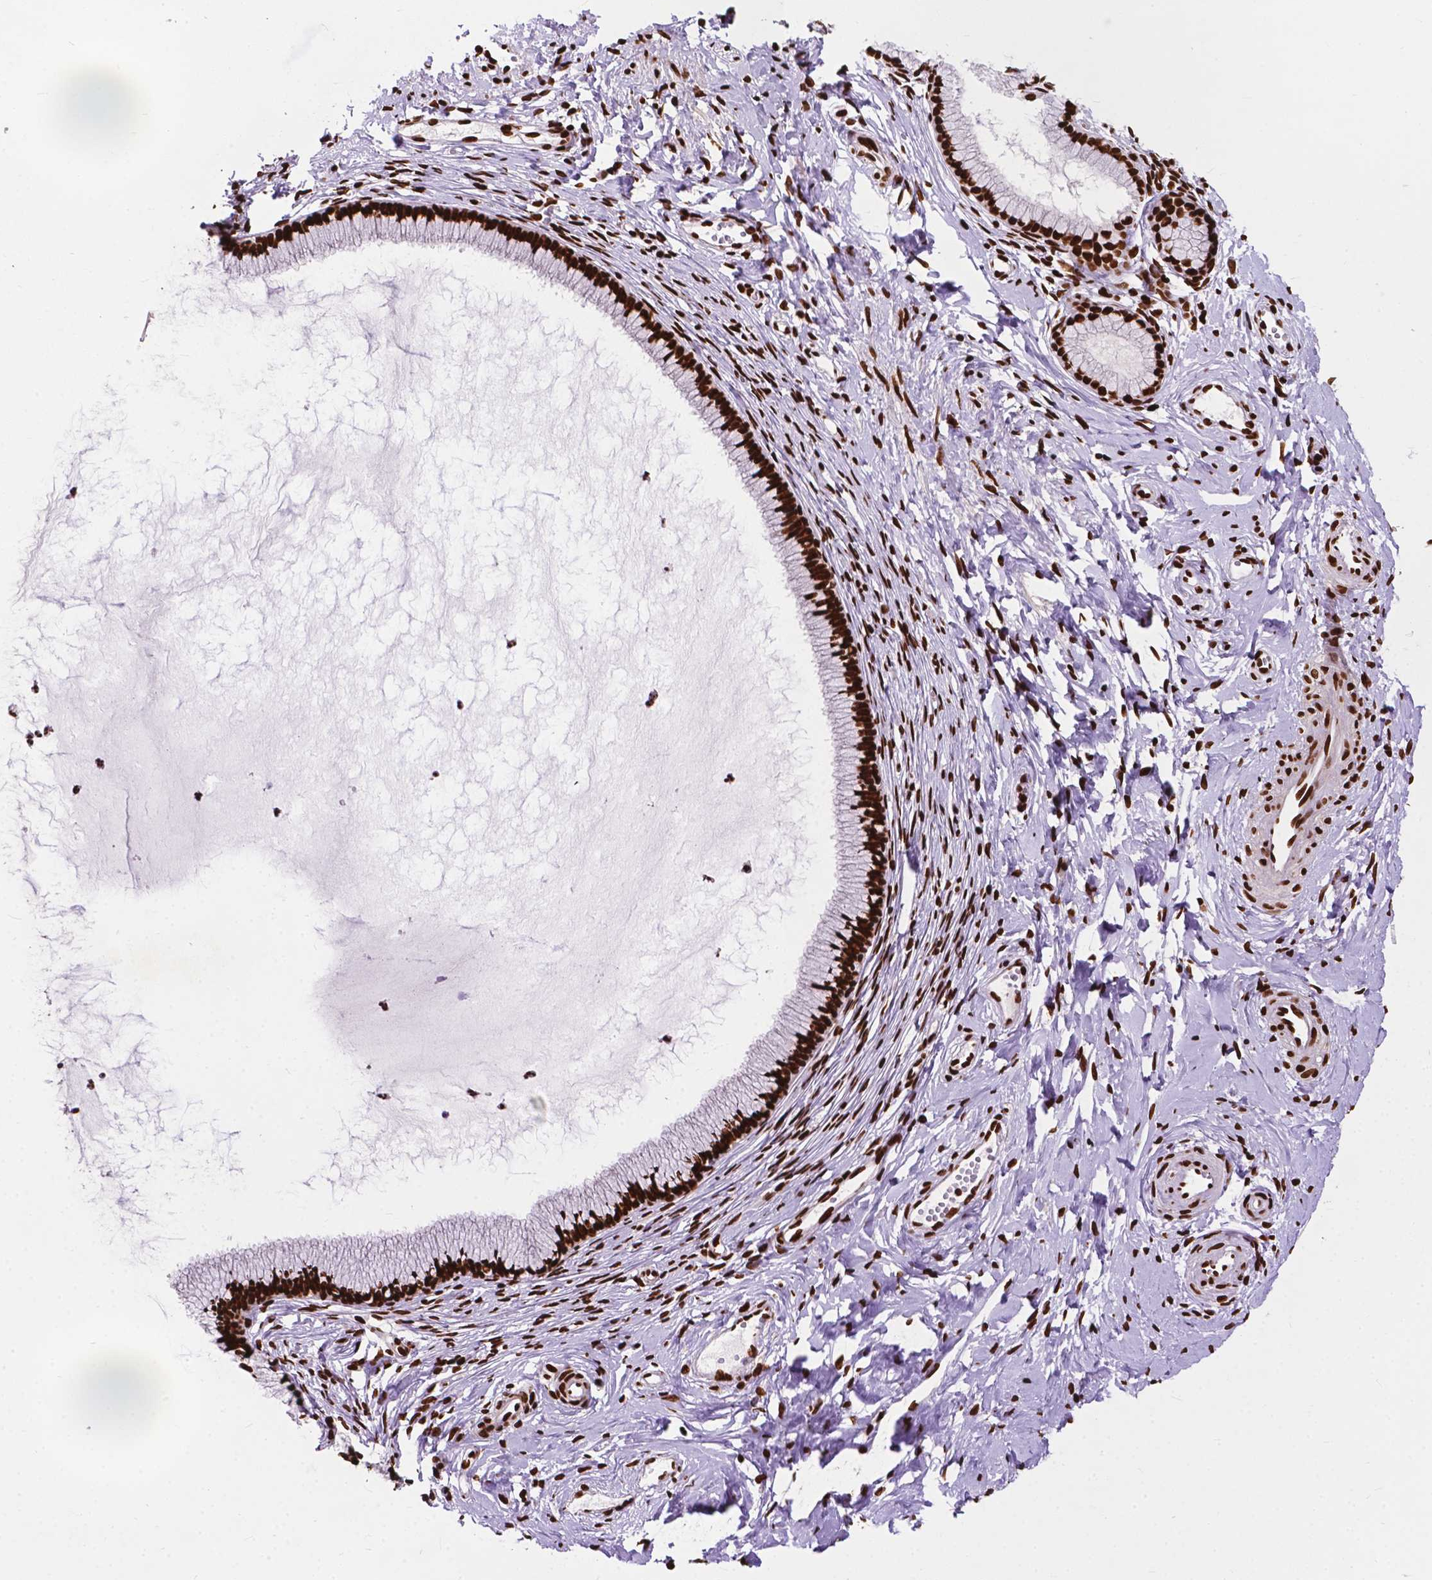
{"staining": {"intensity": "strong", "quantity": ">75%", "location": "nuclear"}, "tissue": "cervix", "cell_type": "Glandular cells", "image_type": "normal", "snomed": [{"axis": "morphology", "description": "Normal tissue, NOS"}, {"axis": "topography", "description": "Cervix"}], "caption": "Cervix stained with a brown dye reveals strong nuclear positive expression in about >75% of glandular cells.", "gene": "SMIM5", "patient": {"sex": "female", "age": 40}}